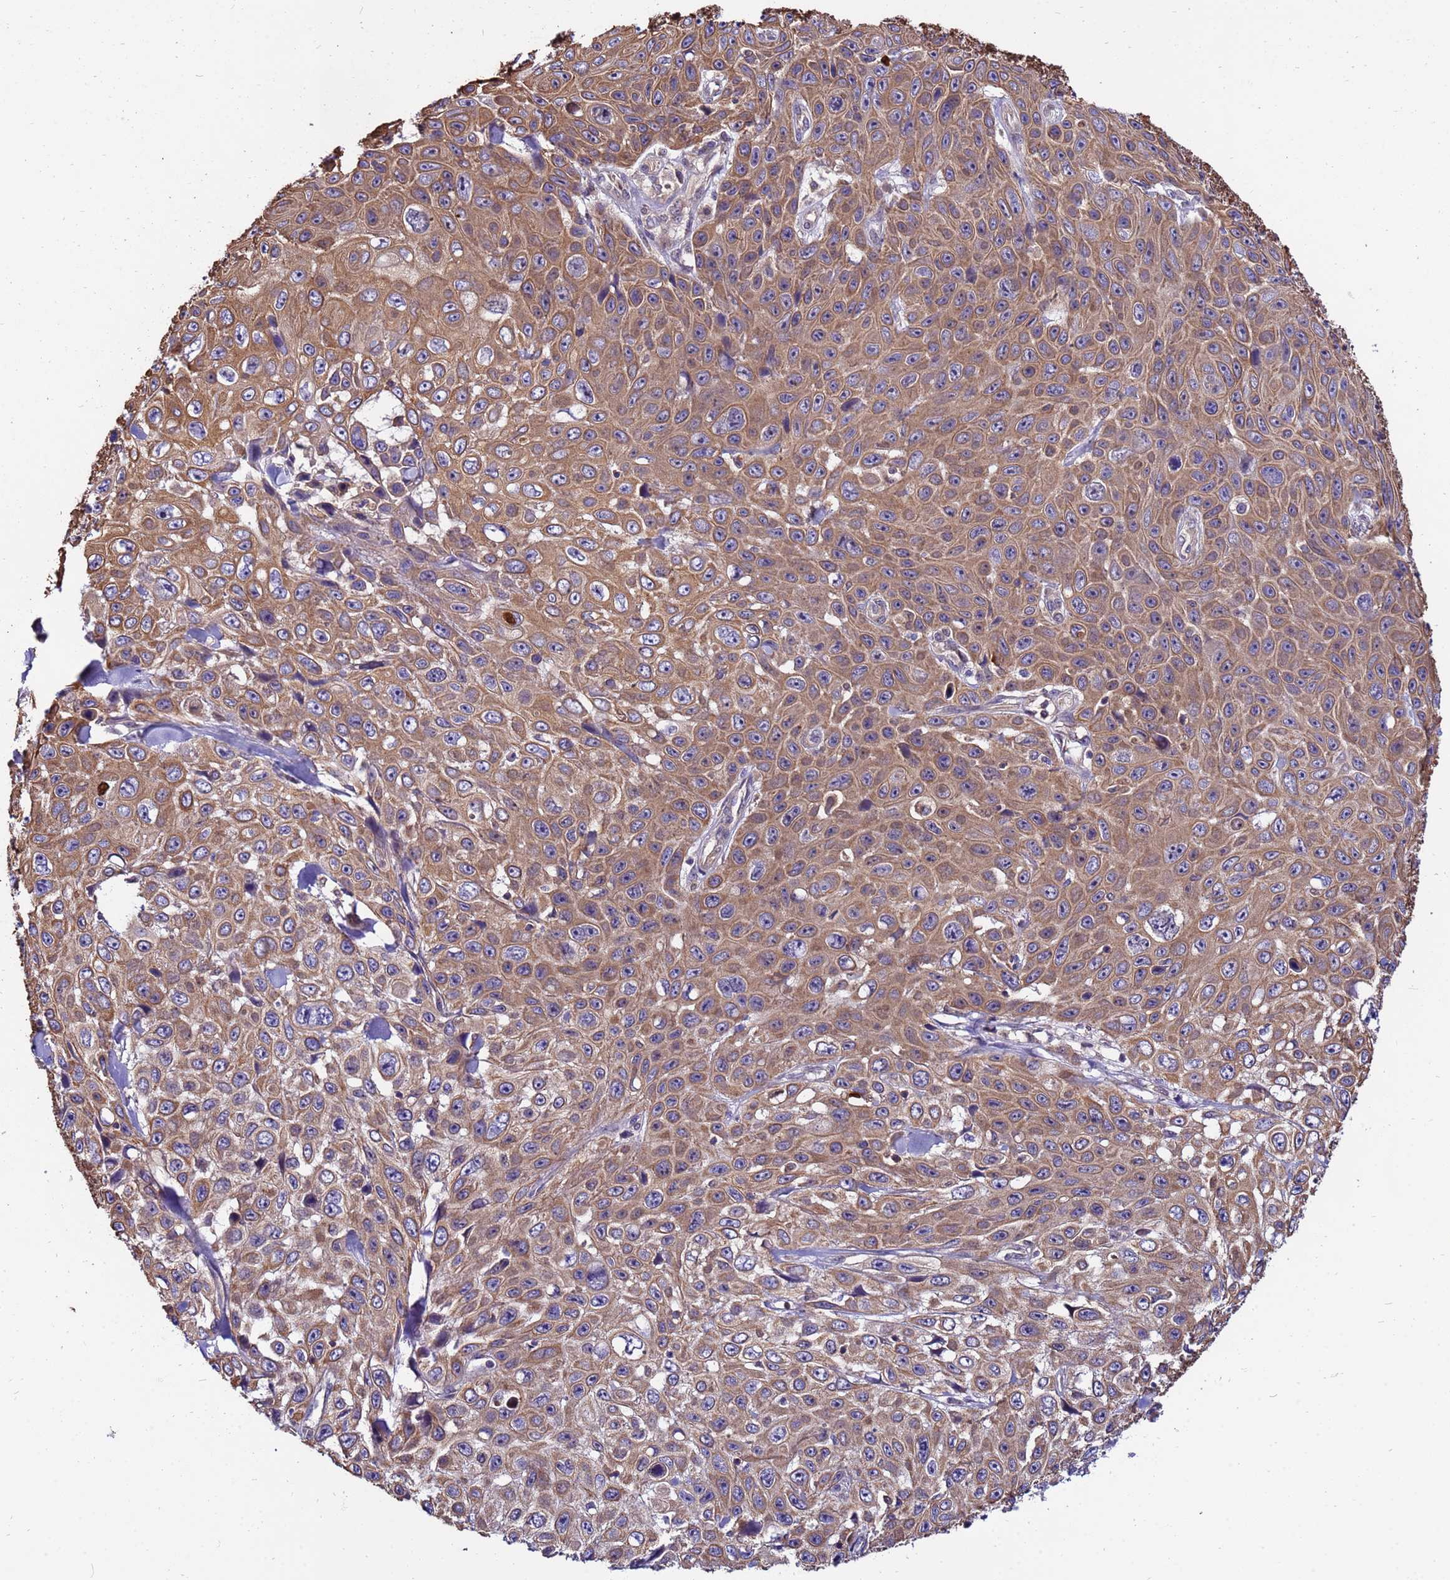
{"staining": {"intensity": "moderate", "quantity": "25%-75%", "location": "cytoplasmic/membranous"}, "tissue": "skin cancer", "cell_type": "Tumor cells", "image_type": "cancer", "snomed": [{"axis": "morphology", "description": "Squamous cell carcinoma, NOS"}, {"axis": "topography", "description": "Skin"}], "caption": "The immunohistochemical stain highlights moderate cytoplasmic/membranous staining in tumor cells of skin cancer tissue. (DAB = brown stain, brightfield microscopy at high magnification).", "gene": "GET3", "patient": {"sex": "male", "age": 82}}